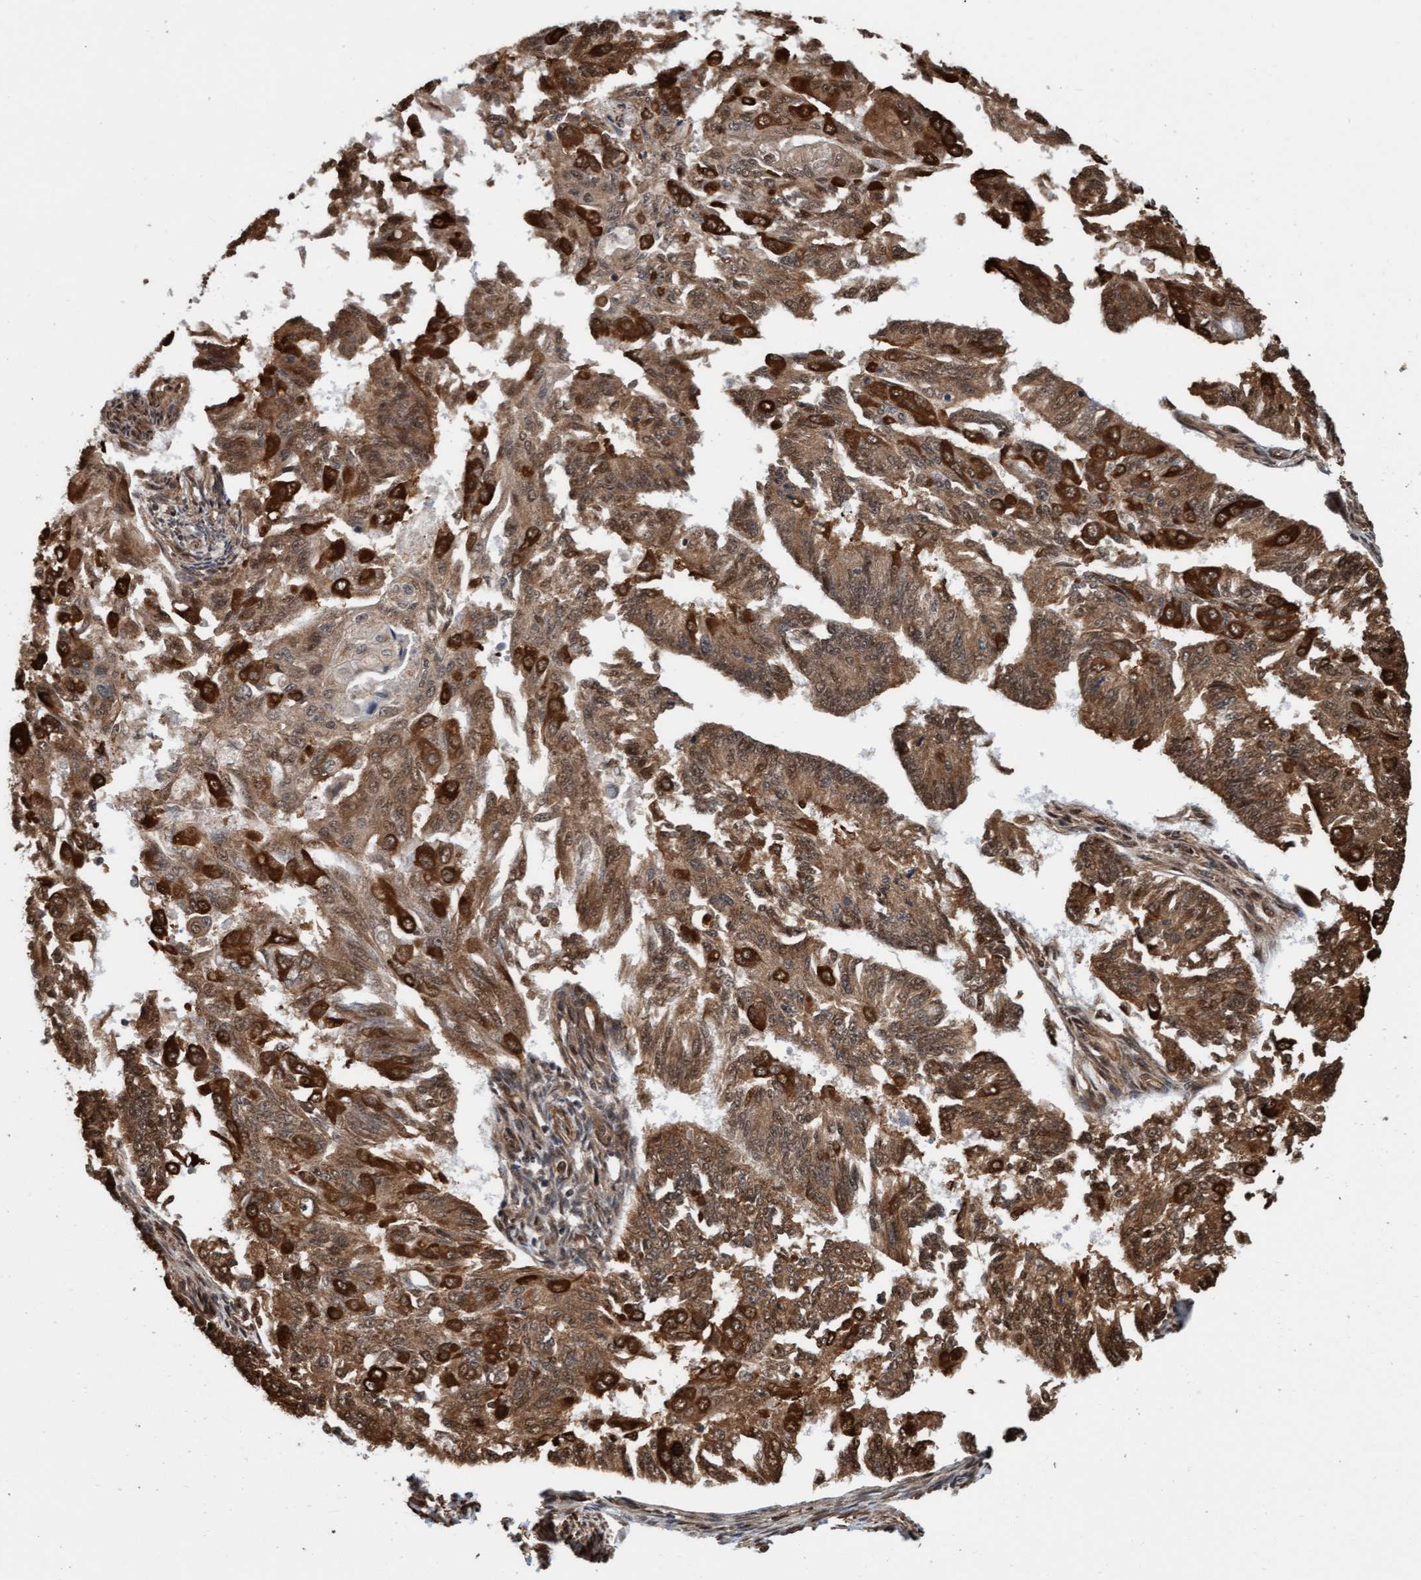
{"staining": {"intensity": "moderate", "quantity": ">75%", "location": "cytoplasmic/membranous,nuclear"}, "tissue": "endometrial cancer", "cell_type": "Tumor cells", "image_type": "cancer", "snomed": [{"axis": "morphology", "description": "Adenocarcinoma, NOS"}, {"axis": "topography", "description": "Endometrium"}], "caption": "Immunohistochemistry image of human endometrial adenocarcinoma stained for a protein (brown), which reveals medium levels of moderate cytoplasmic/membranous and nuclear staining in about >75% of tumor cells.", "gene": "STXBP4", "patient": {"sex": "female", "age": 32}}